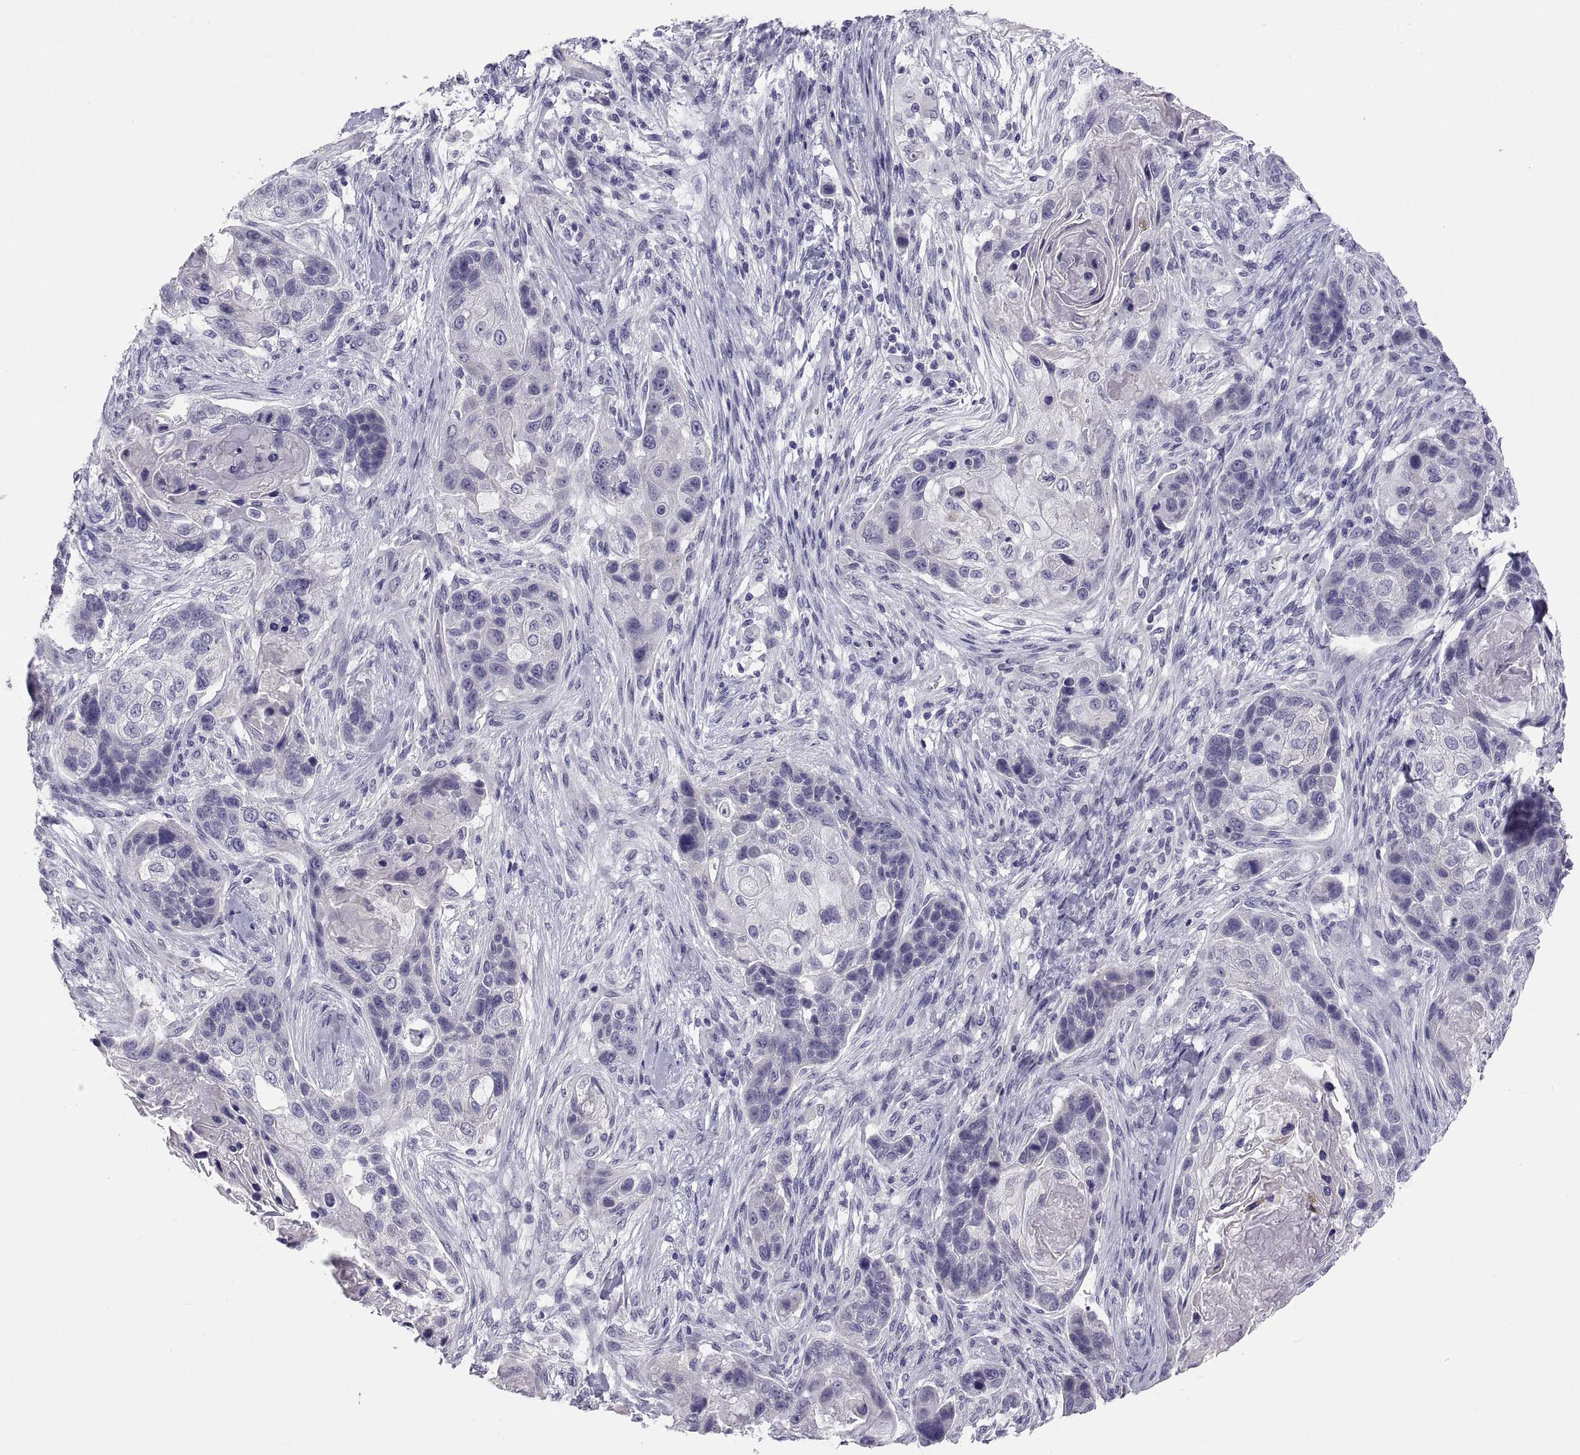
{"staining": {"intensity": "negative", "quantity": "none", "location": "none"}, "tissue": "lung cancer", "cell_type": "Tumor cells", "image_type": "cancer", "snomed": [{"axis": "morphology", "description": "Squamous cell carcinoma, NOS"}, {"axis": "topography", "description": "Lung"}], "caption": "Immunohistochemical staining of human lung cancer shows no significant positivity in tumor cells.", "gene": "STRC", "patient": {"sex": "male", "age": 69}}